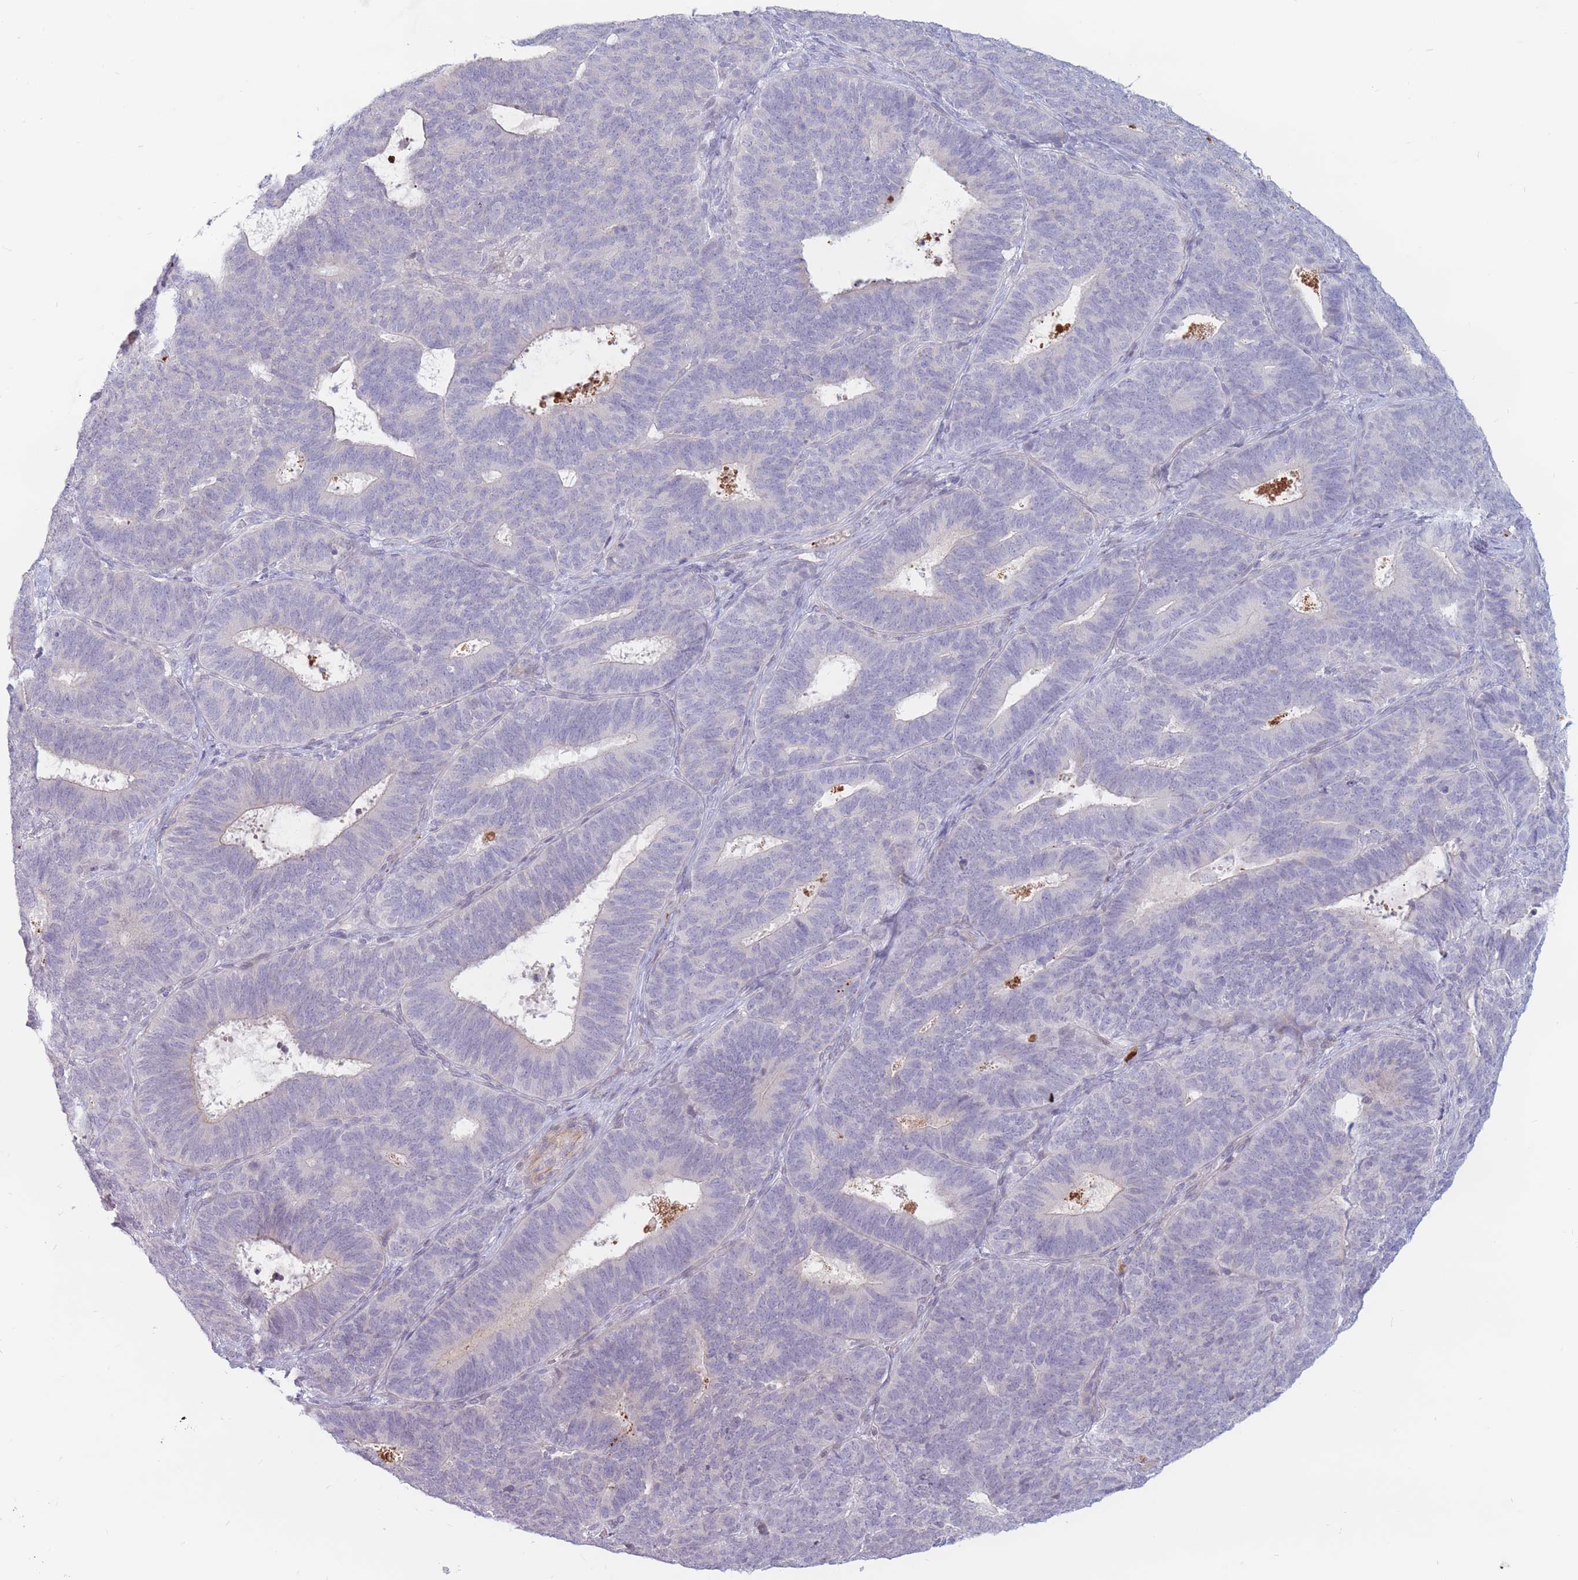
{"staining": {"intensity": "negative", "quantity": "none", "location": "none"}, "tissue": "endometrial cancer", "cell_type": "Tumor cells", "image_type": "cancer", "snomed": [{"axis": "morphology", "description": "Adenocarcinoma, NOS"}, {"axis": "topography", "description": "Endometrium"}], "caption": "An immunohistochemistry micrograph of endometrial cancer (adenocarcinoma) is shown. There is no staining in tumor cells of endometrial cancer (adenocarcinoma).", "gene": "PTGDR", "patient": {"sex": "female", "age": 70}}